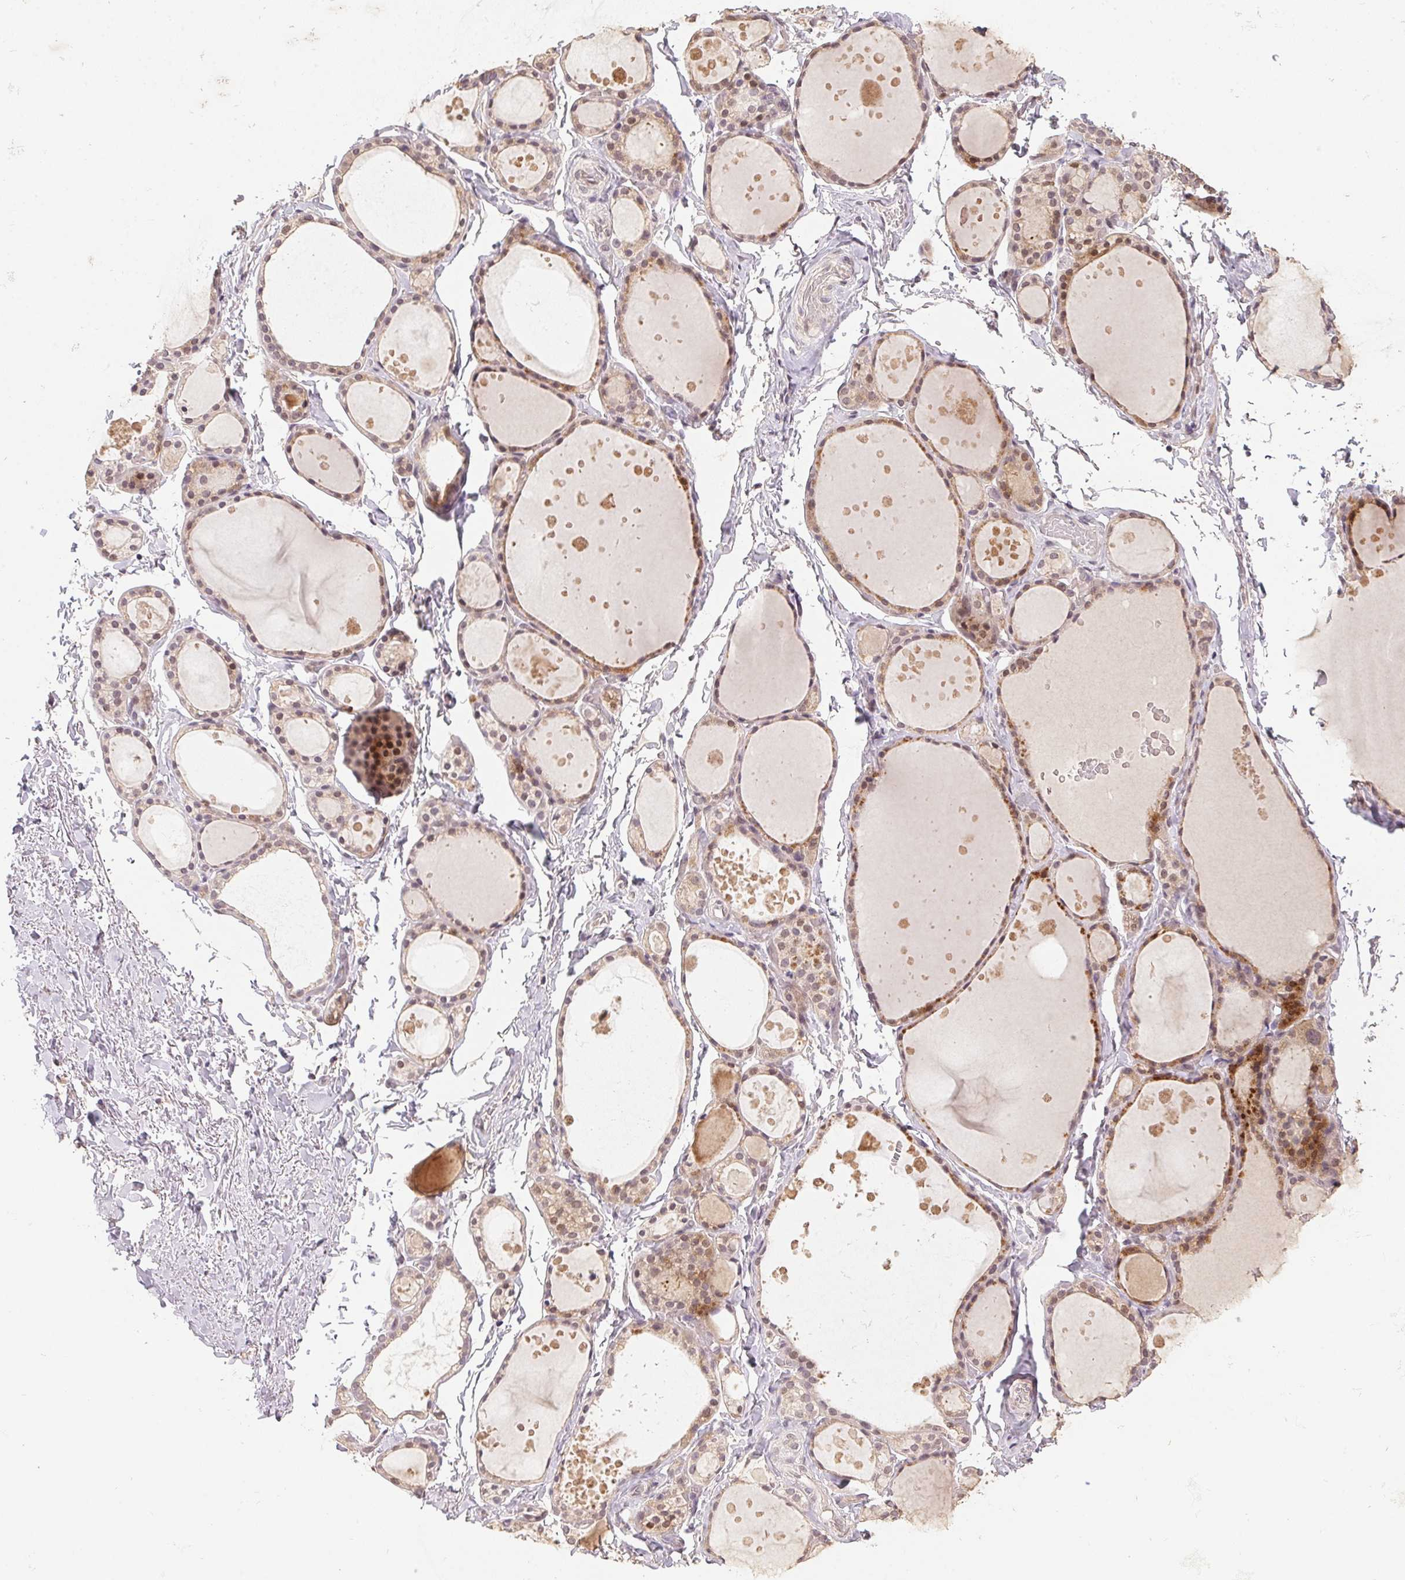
{"staining": {"intensity": "moderate", "quantity": ">75%", "location": "cytoplasmic/membranous"}, "tissue": "thyroid gland", "cell_type": "Glandular cells", "image_type": "normal", "snomed": [{"axis": "morphology", "description": "Normal tissue, NOS"}, {"axis": "topography", "description": "Thyroid gland"}], "caption": "The micrograph reveals a brown stain indicating the presence of a protein in the cytoplasmic/membranous of glandular cells in thyroid gland.", "gene": "PPP4R4", "patient": {"sex": "male", "age": 68}}